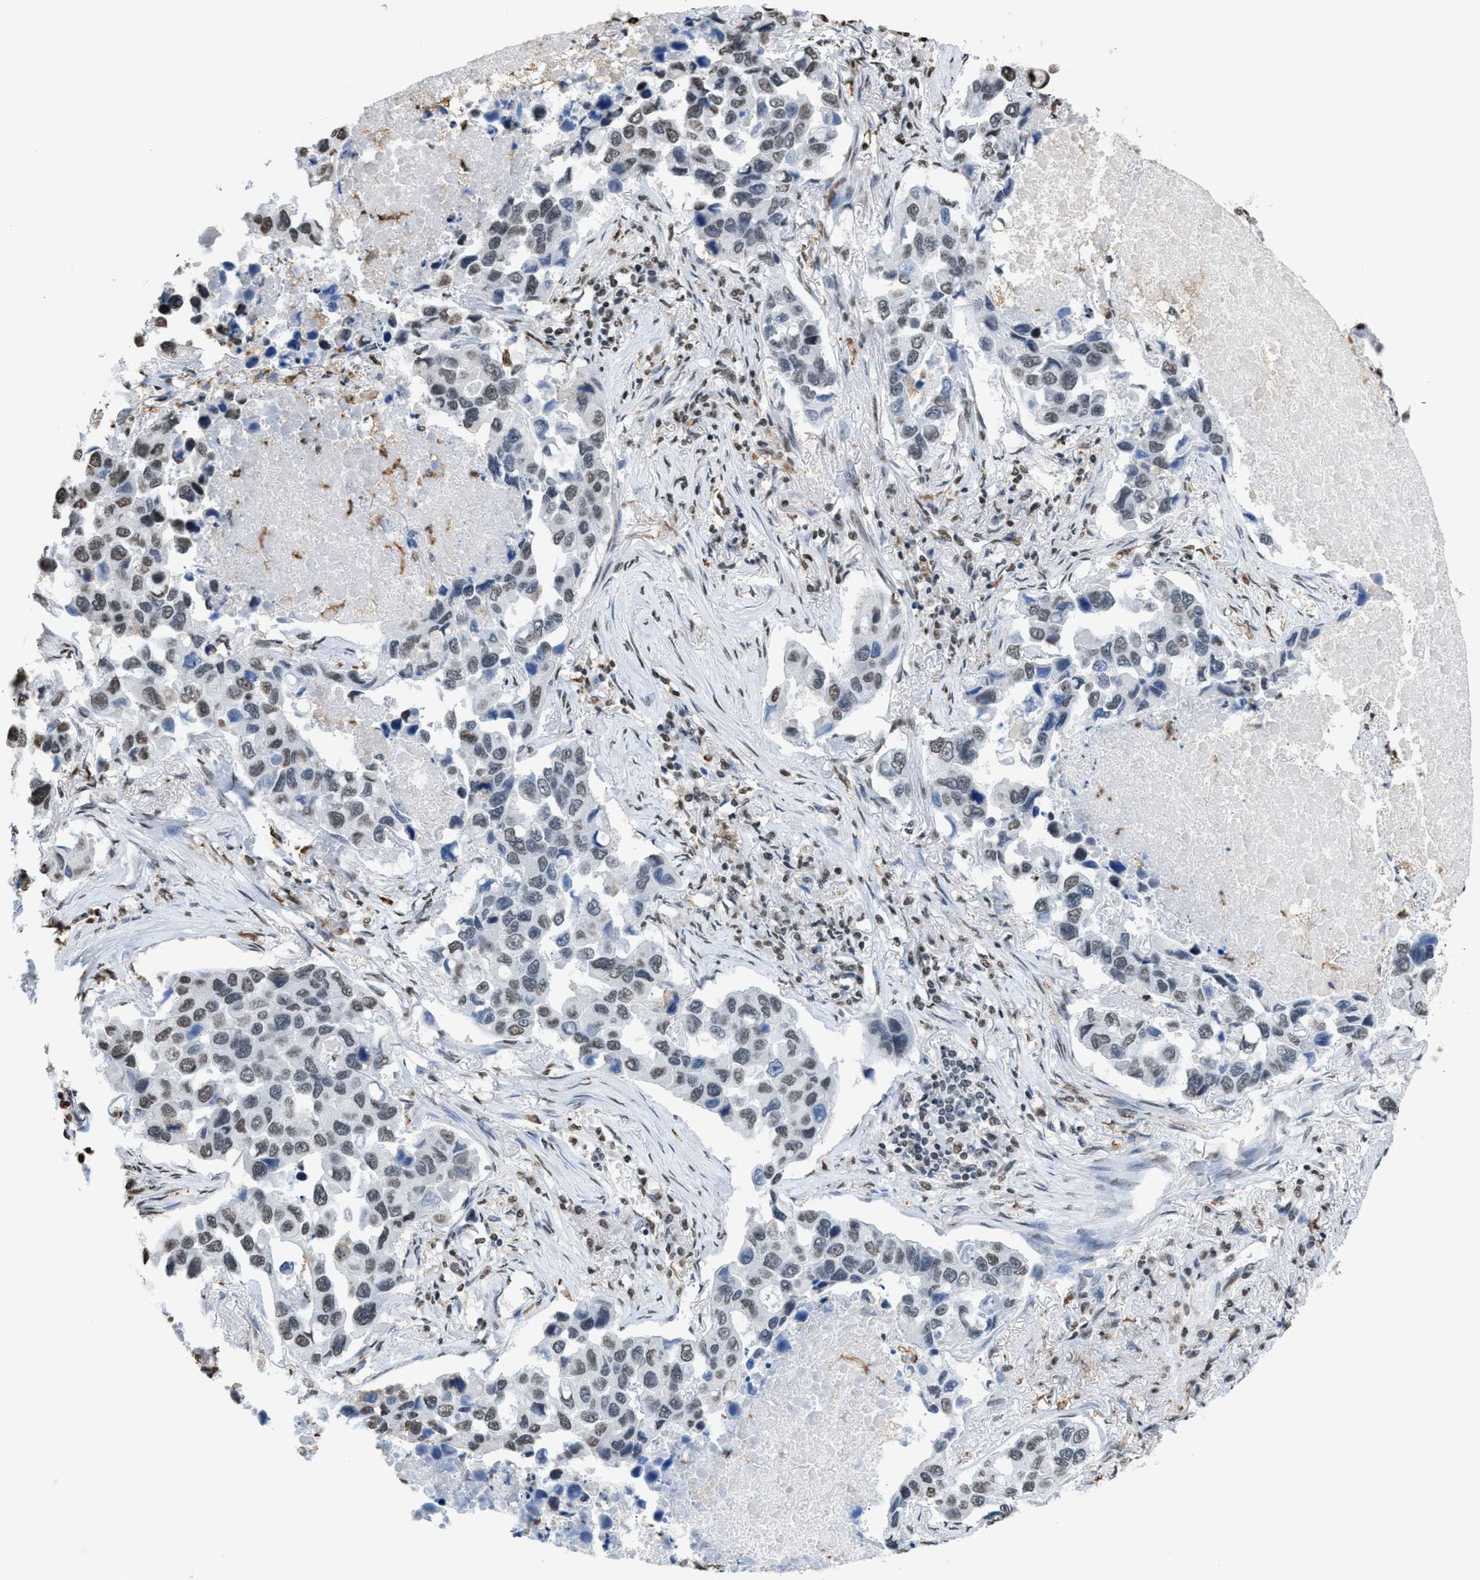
{"staining": {"intensity": "weak", "quantity": "<25%", "location": "nuclear"}, "tissue": "lung cancer", "cell_type": "Tumor cells", "image_type": "cancer", "snomed": [{"axis": "morphology", "description": "Adenocarcinoma, NOS"}, {"axis": "topography", "description": "Lung"}], "caption": "Photomicrograph shows no protein staining in tumor cells of lung cancer (adenocarcinoma) tissue.", "gene": "NUP88", "patient": {"sex": "male", "age": 64}}